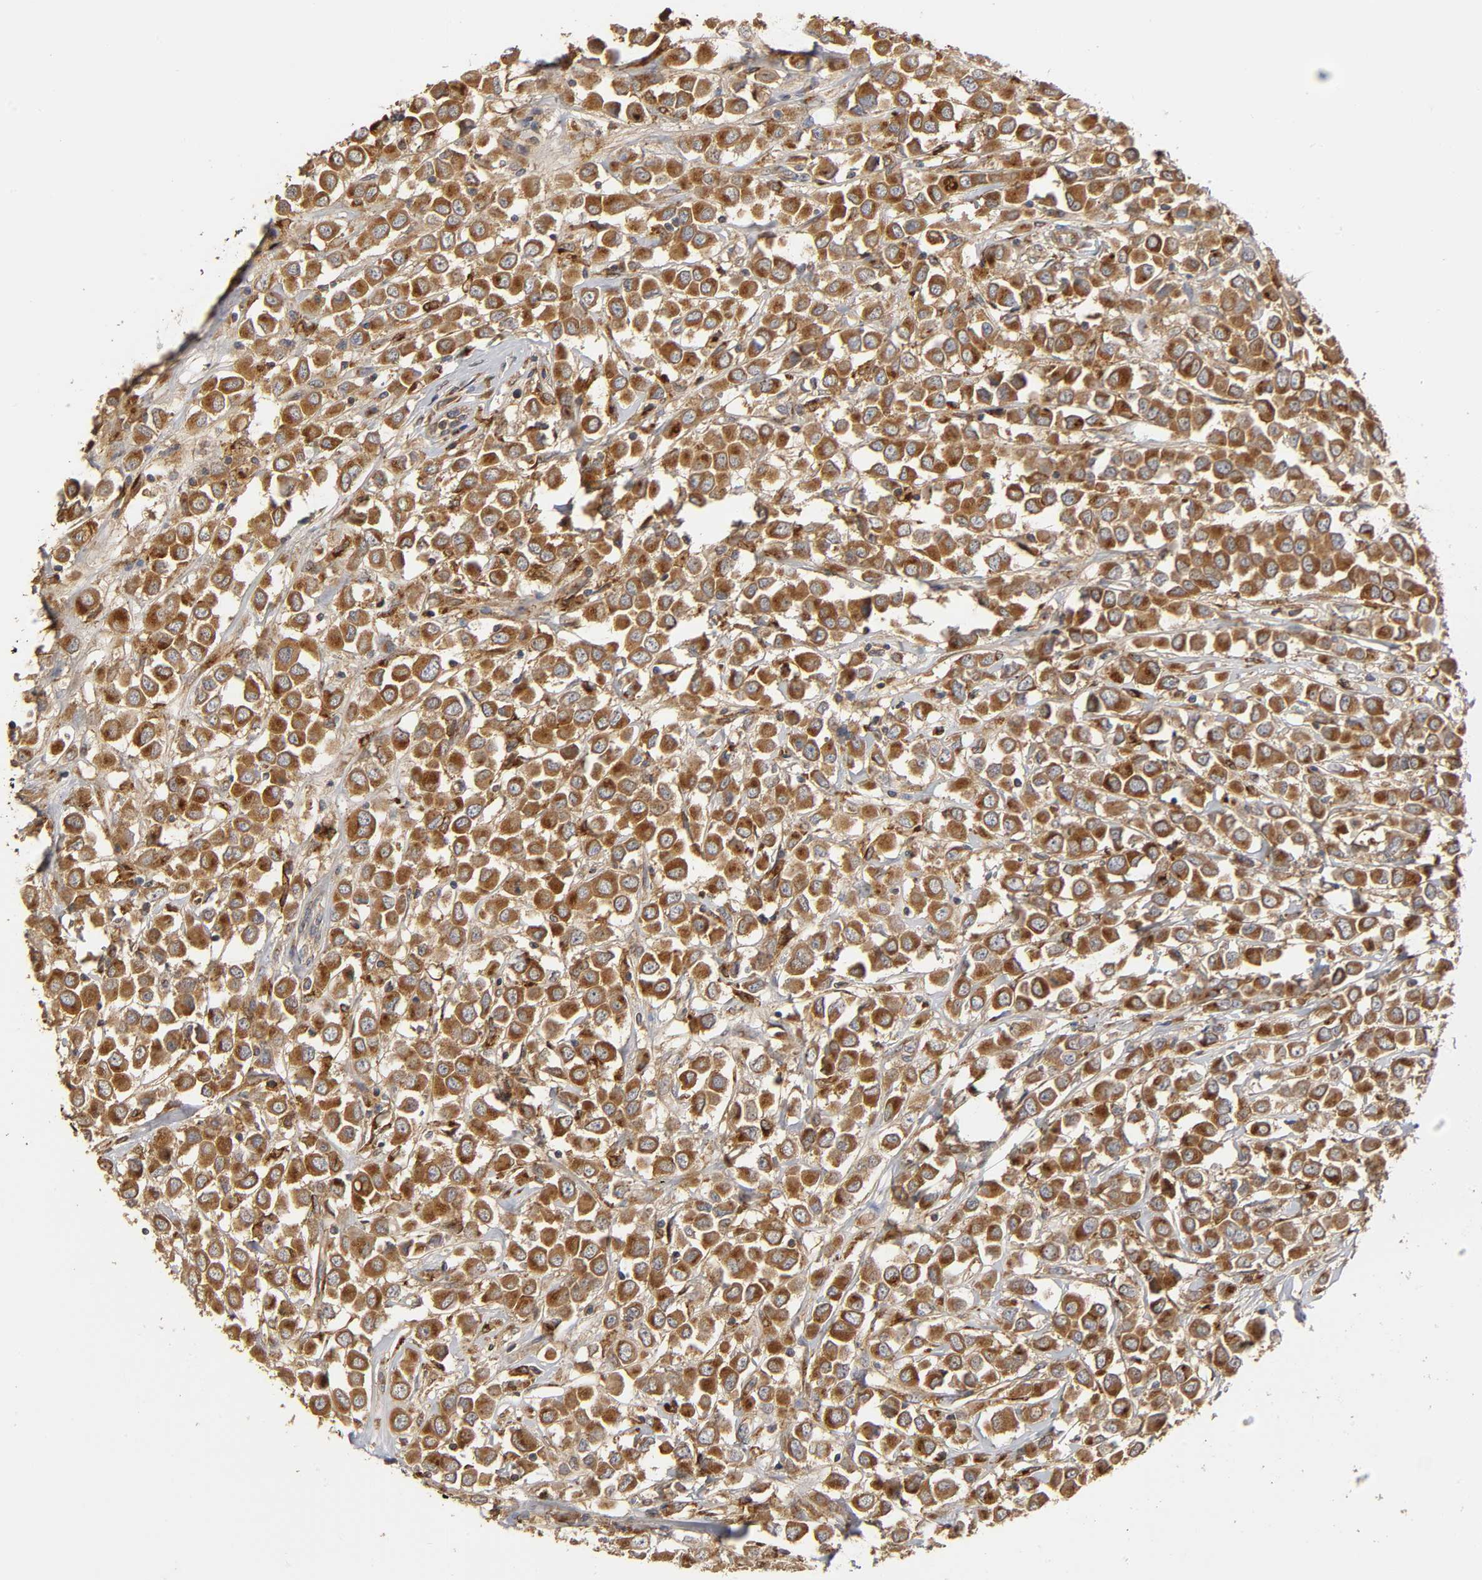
{"staining": {"intensity": "moderate", "quantity": ">75%", "location": "cytoplasmic/membranous"}, "tissue": "breast cancer", "cell_type": "Tumor cells", "image_type": "cancer", "snomed": [{"axis": "morphology", "description": "Duct carcinoma"}, {"axis": "topography", "description": "Breast"}], "caption": "The image demonstrates immunohistochemical staining of breast cancer. There is moderate cytoplasmic/membranous positivity is present in approximately >75% of tumor cells. (brown staining indicates protein expression, while blue staining denotes nuclei).", "gene": "GNPTG", "patient": {"sex": "female", "age": 61}}